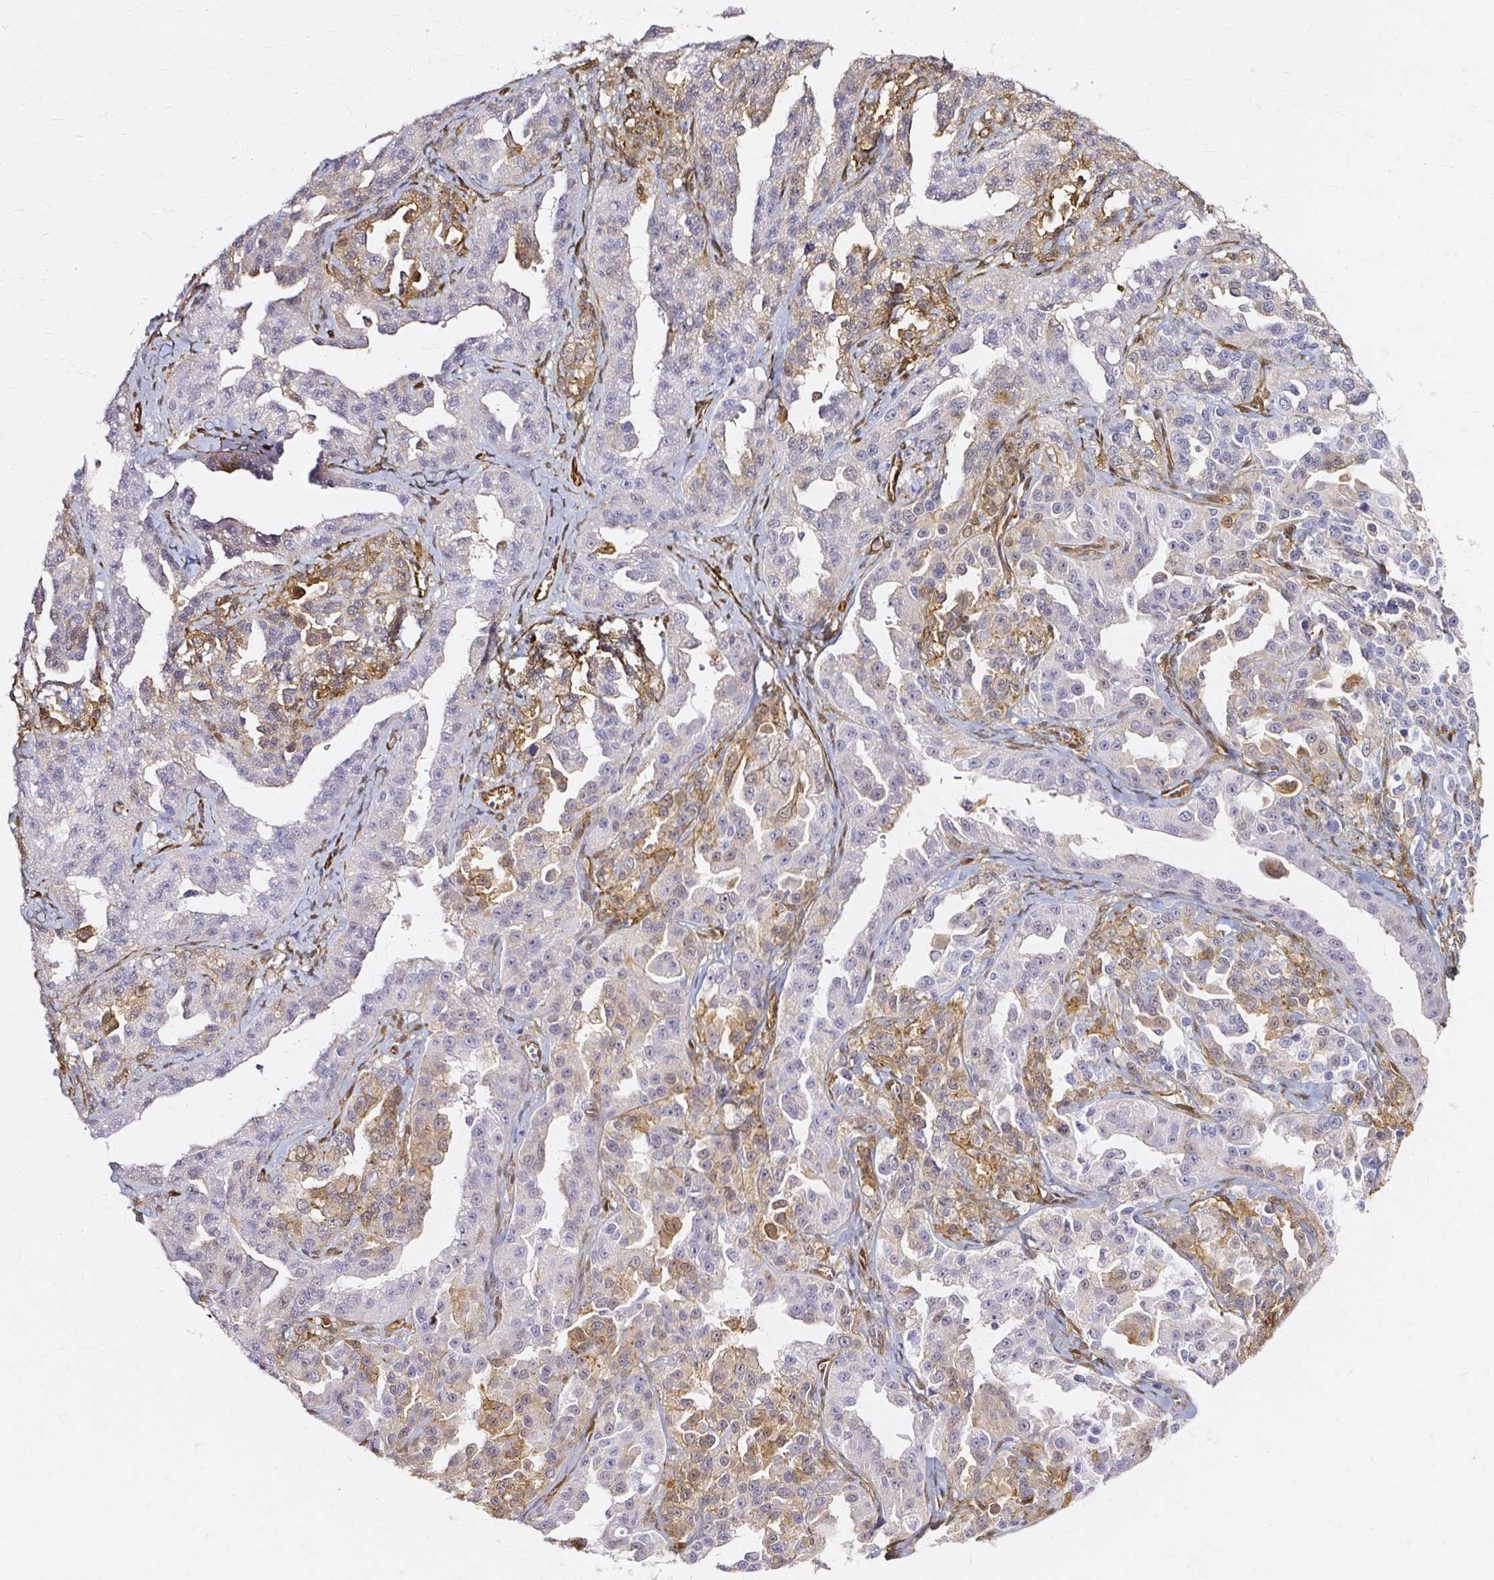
{"staining": {"intensity": "moderate", "quantity": "<25%", "location": "cytoplasmic/membranous"}, "tissue": "ovarian cancer", "cell_type": "Tumor cells", "image_type": "cancer", "snomed": [{"axis": "morphology", "description": "Cystadenocarcinoma, serous, NOS"}, {"axis": "topography", "description": "Ovary"}], "caption": "Immunohistochemical staining of ovarian cancer exhibits low levels of moderate cytoplasmic/membranous protein staining in approximately <25% of tumor cells.", "gene": "CNN3", "patient": {"sex": "female", "age": 75}}